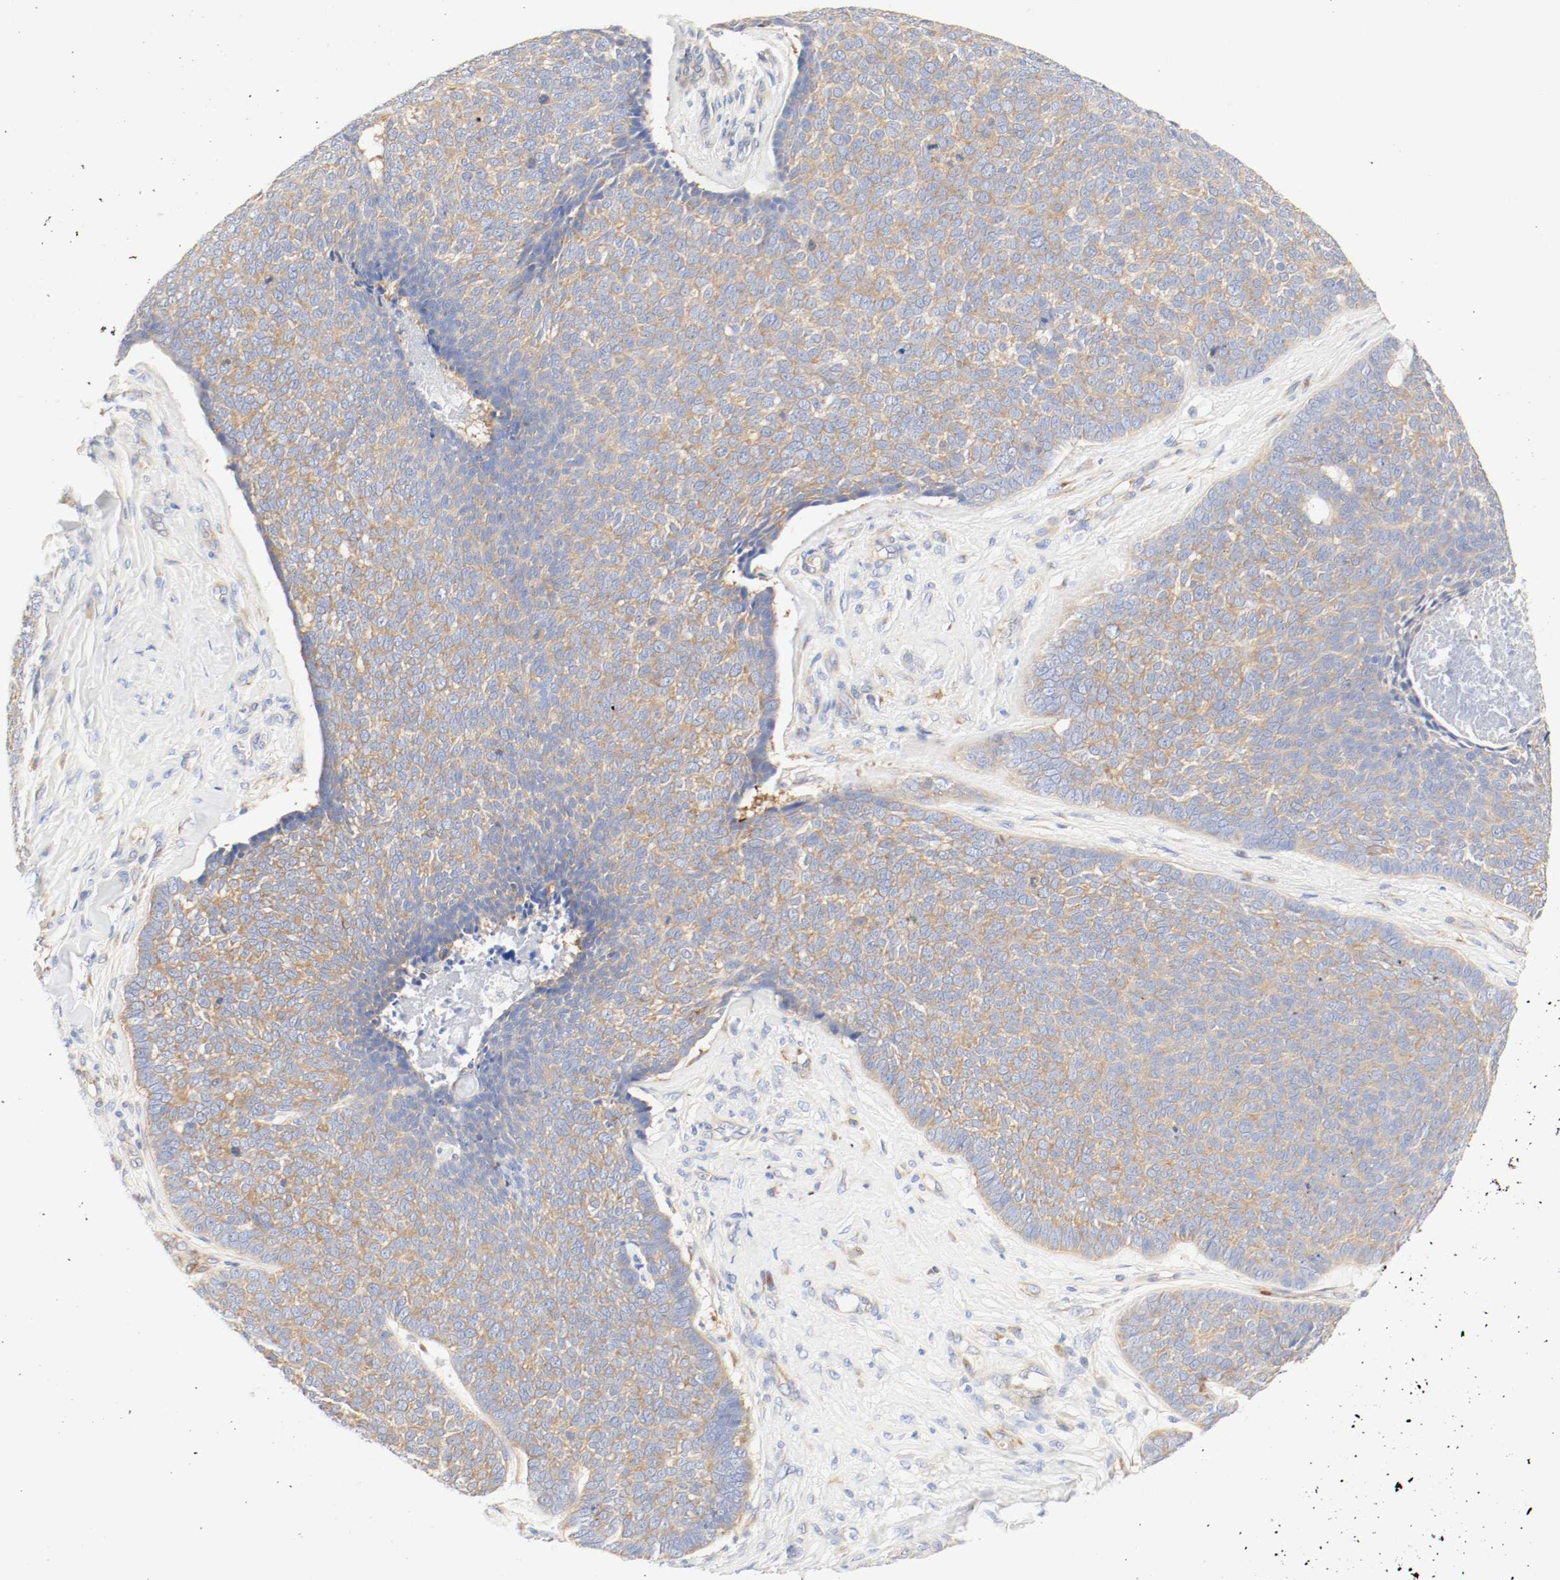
{"staining": {"intensity": "moderate", "quantity": ">75%", "location": "cytoplasmic/membranous"}, "tissue": "skin cancer", "cell_type": "Tumor cells", "image_type": "cancer", "snomed": [{"axis": "morphology", "description": "Basal cell carcinoma"}, {"axis": "topography", "description": "Skin"}], "caption": "Immunohistochemical staining of human skin cancer exhibits medium levels of moderate cytoplasmic/membranous expression in approximately >75% of tumor cells.", "gene": "GIT1", "patient": {"sex": "male", "age": 84}}